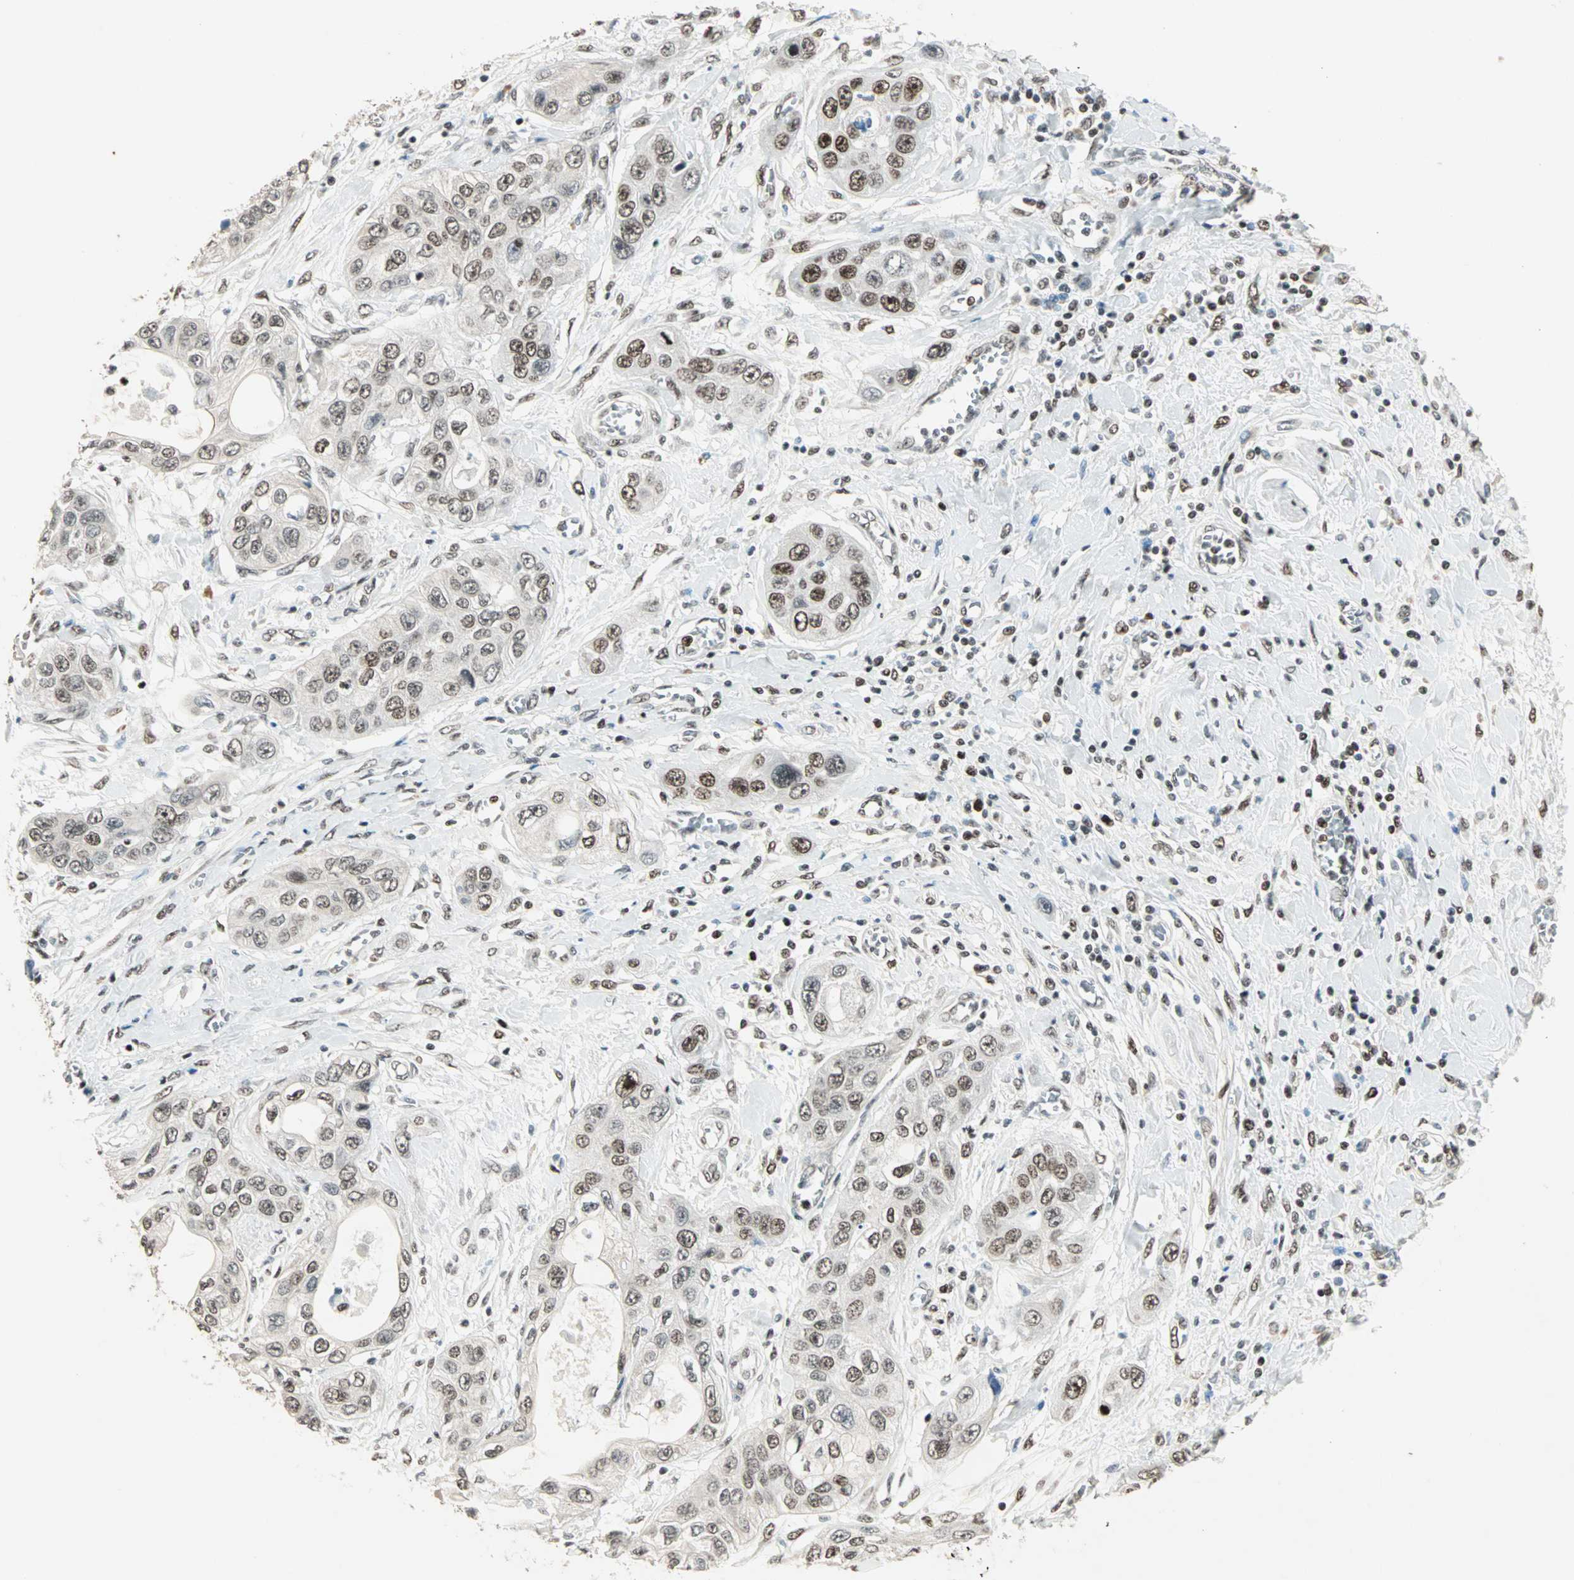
{"staining": {"intensity": "moderate", "quantity": ">75%", "location": "nuclear"}, "tissue": "pancreatic cancer", "cell_type": "Tumor cells", "image_type": "cancer", "snomed": [{"axis": "morphology", "description": "Adenocarcinoma, NOS"}, {"axis": "topography", "description": "Pancreas"}], "caption": "There is medium levels of moderate nuclear staining in tumor cells of pancreatic adenocarcinoma, as demonstrated by immunohistochemical staining (brown color).", "gene": "MDC1", "patient": {"sex": "female", "age": 70}}